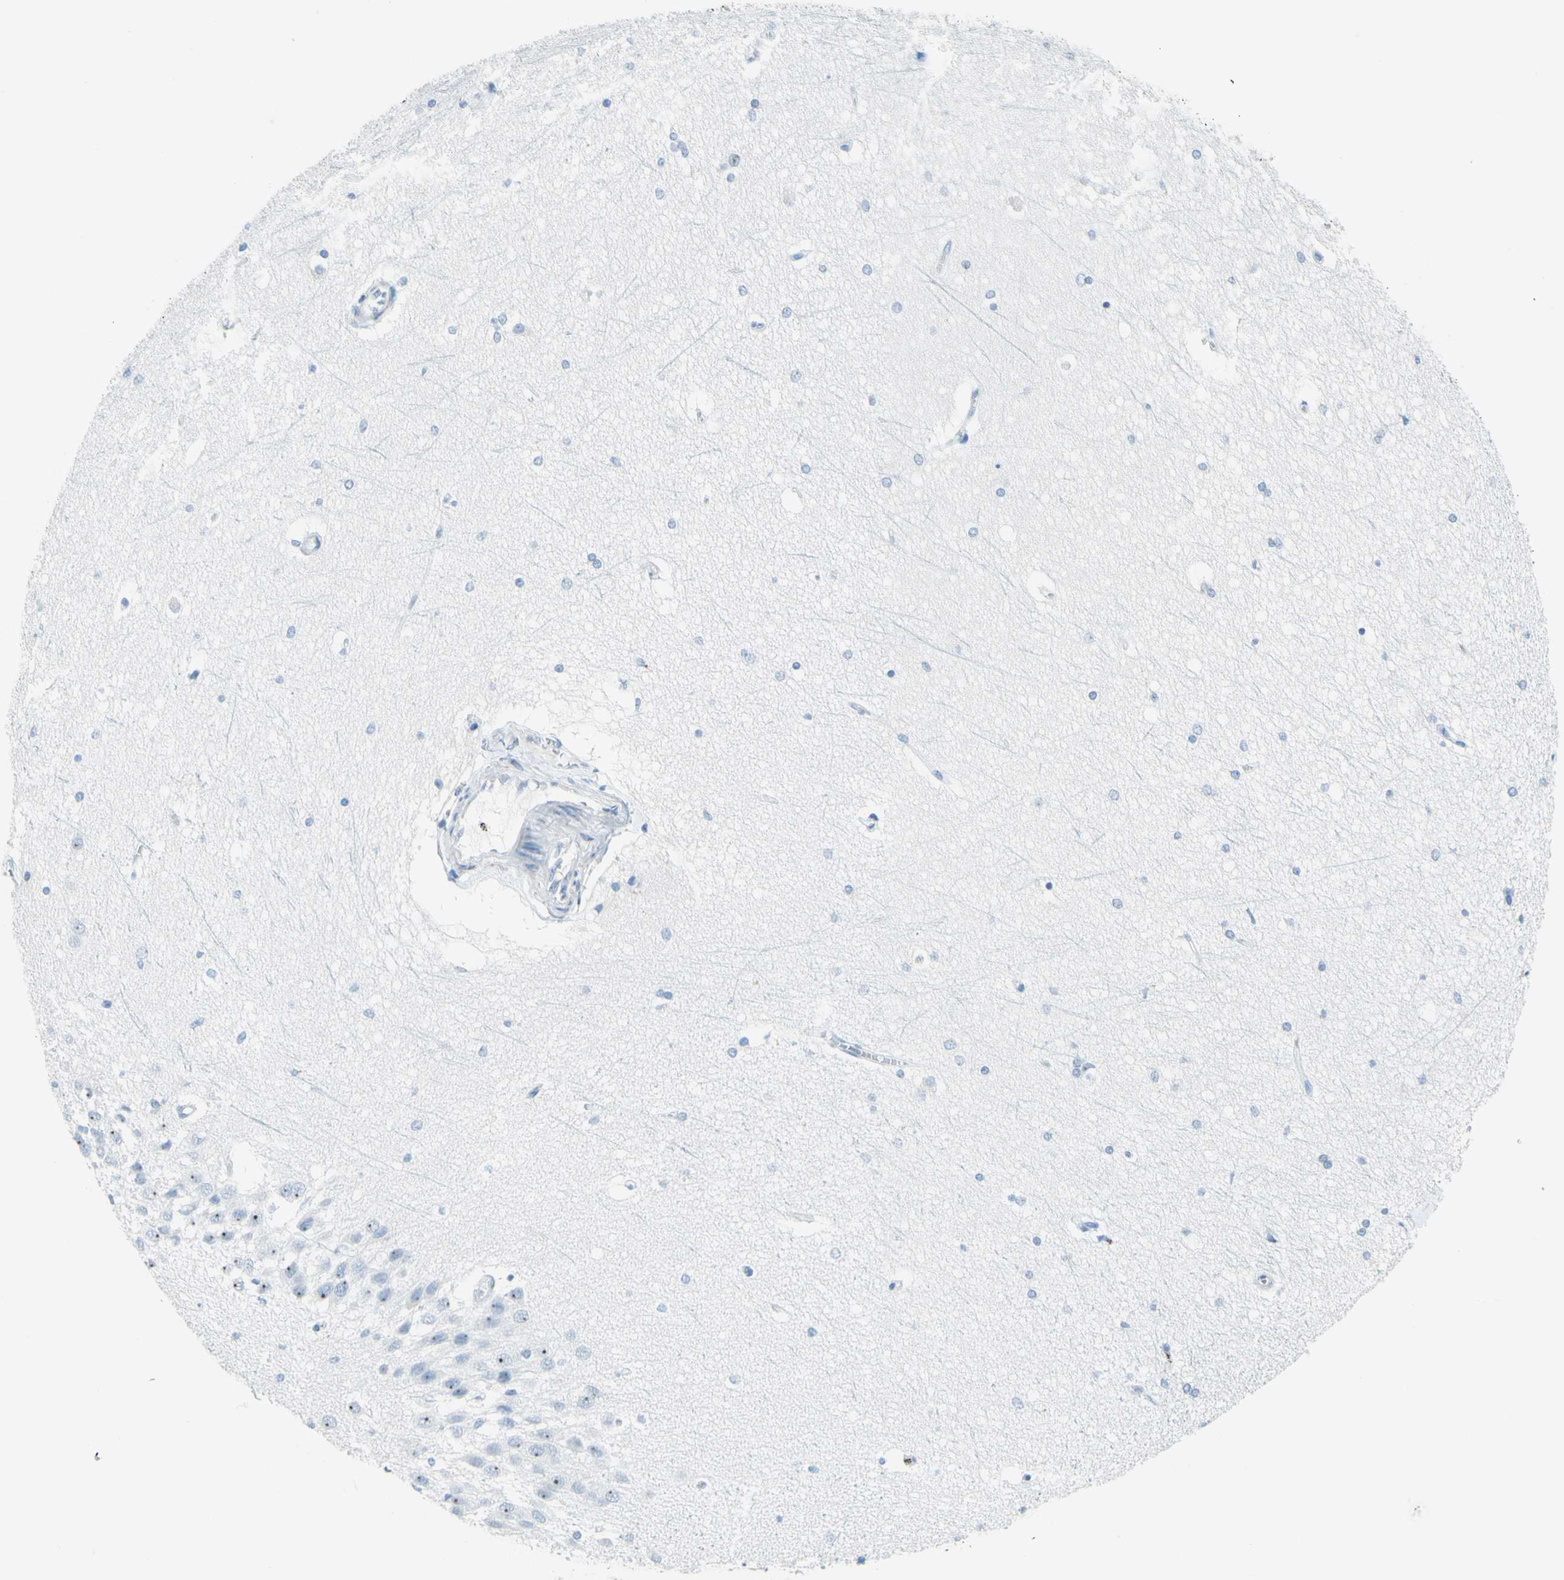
{"staining": {"intensity": "negative", "quantity": "none", "location": "none"}, "tissue": "hippocampus", "cell_type": "Glial cells", "image_type": "normal", "snomed": [{"axis": "morphology", "description": "Normal tissue, NOS"}, {"axis": "topography", "description": "Hippocampus"}], "caption": "There is no significant staining in glial cells of hippocampus. (DAB immunohistochemistry, high magnification).", "gene": "CYSLTR1", "patient": {"sex": "female", "age": 19}}